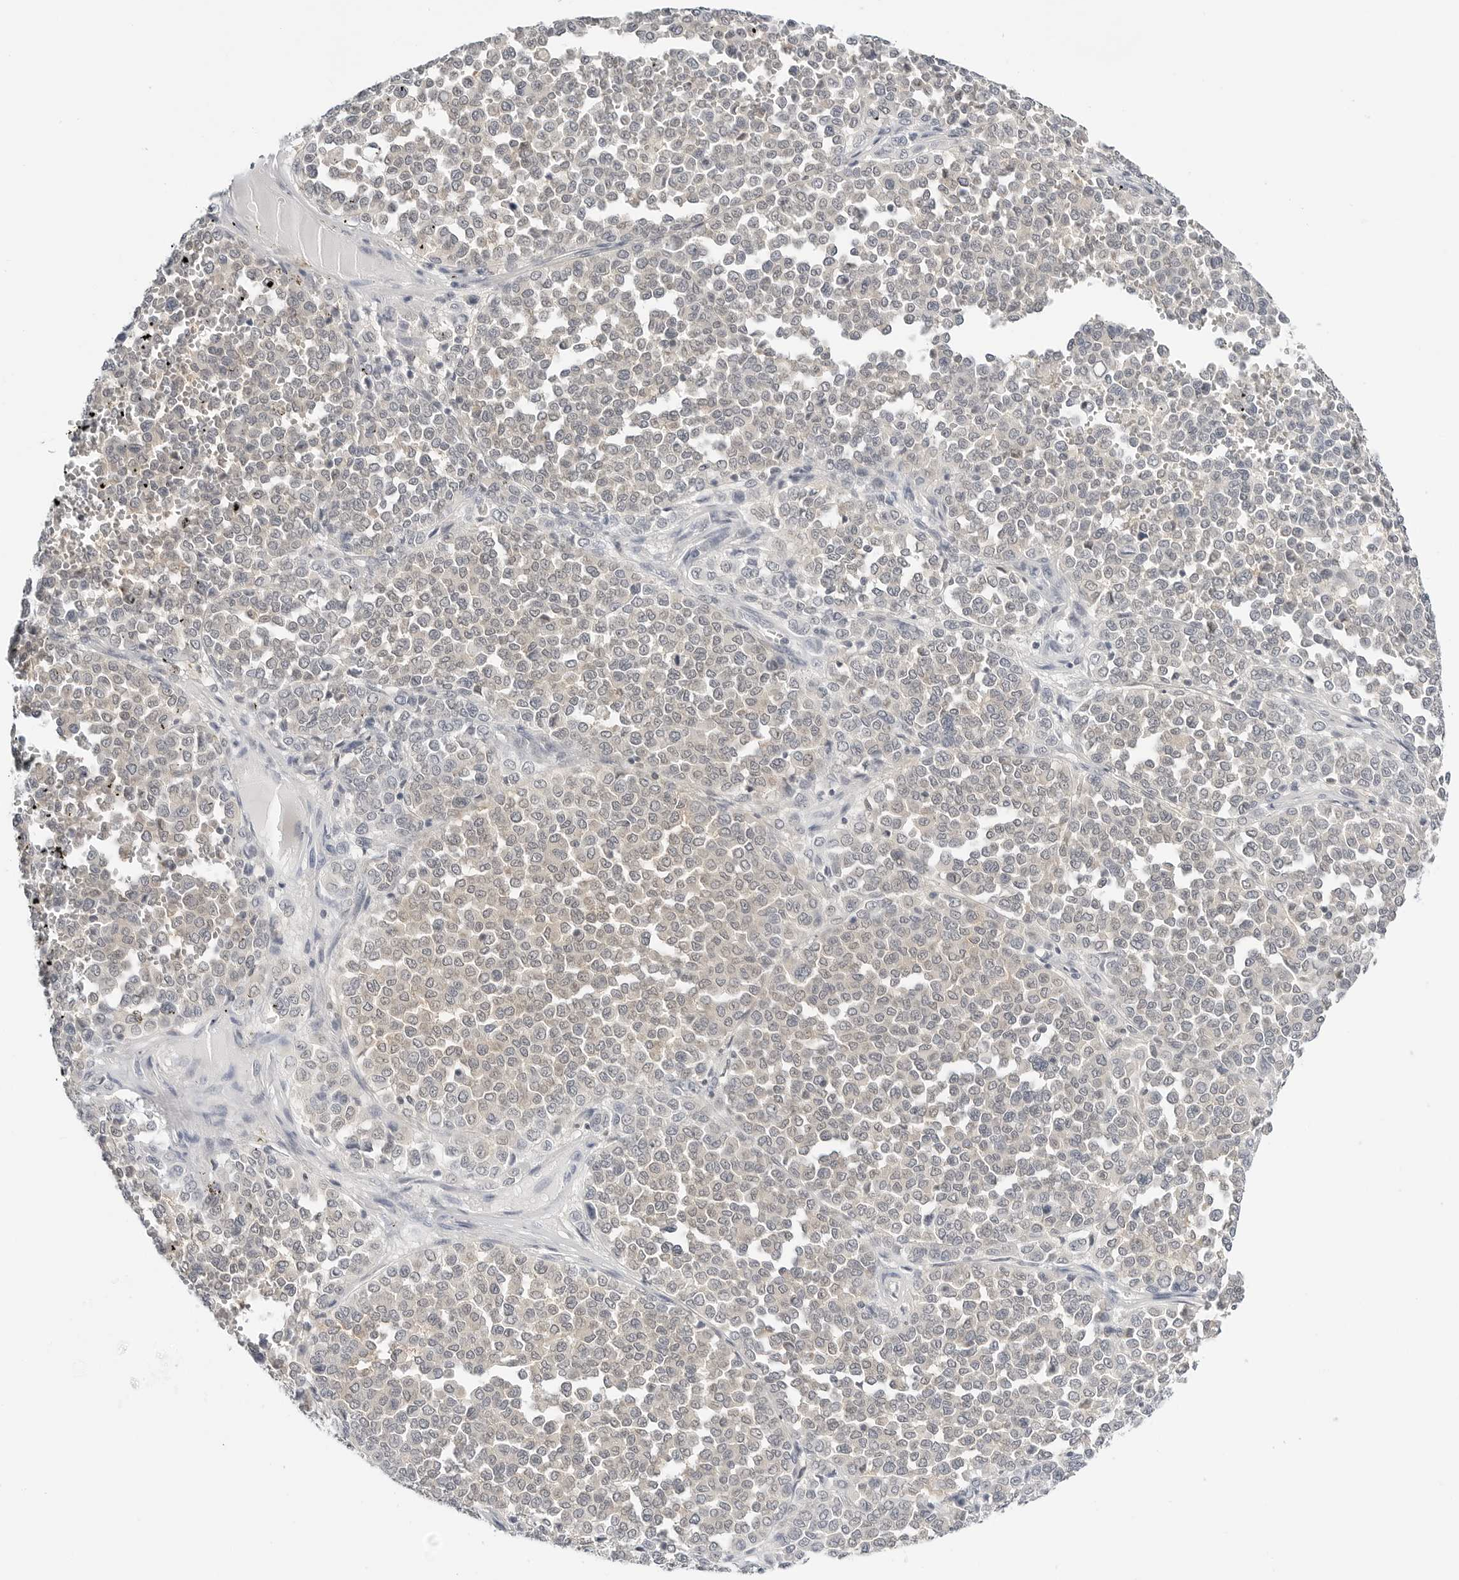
{"staining": {"intensity": "weak", "quantity": "<25%", "location": "cytoplasmic/membranous"}, "tissue": "melanoma", "cell_type": "Tumor cells", "image_type": "cancer", "snomed": [{"axis": "morphology", "description": "Malignant melanoma, Metastatic site"}, {"axis": "topography", "description": "Pancreas"}], "caption": "The image demonstrates no staining of tumor cells in malignant melanoma (metastatic site).", "gene": "MAP2K5", "patient": {"sex": "female", "age": 30}}